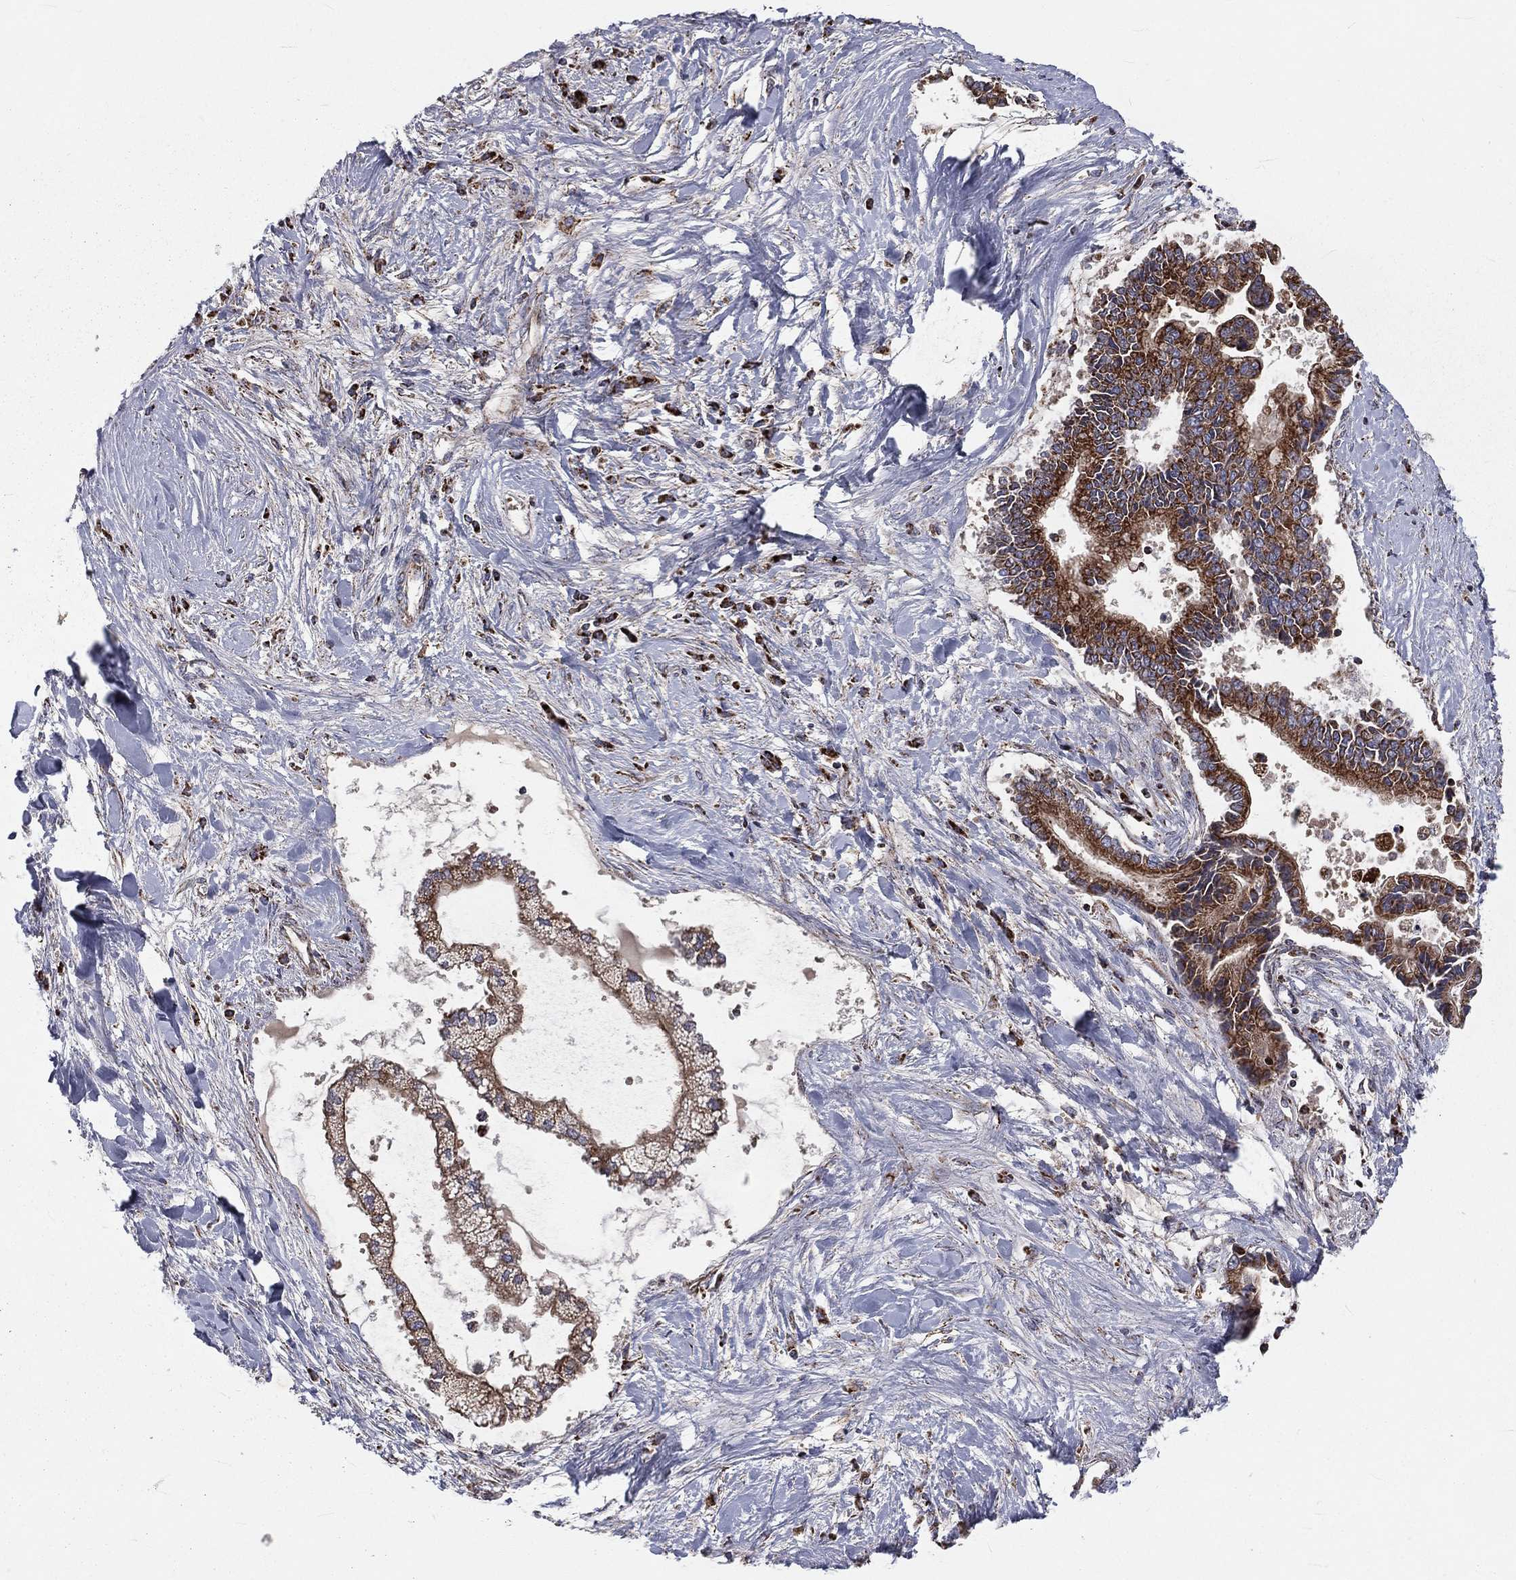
{"staining": {"intensity": "strong", "quantity": "25%-75%", "location": "cytoplasmic/membranous"}, "tissue": "liver cancer", "cell_type": "Tumor cells", "image_type": "cancer", "snomed": [{"axis": "morphology", "description": "Cholangiocarcinoma"}, {"axis": "topography", "description": "Liver"}], "caption": "Tumor cells exhibit high levels of strong cytoplasmic/membranous staining in approximately 25%-75% of cells in human liver cancer (cholangiocarcinoma). (DAB IHC, brown staining for protein, blue staining for nuclei).", "gene": "GPD1", "patient": {"sex": "male", "age": 50}}